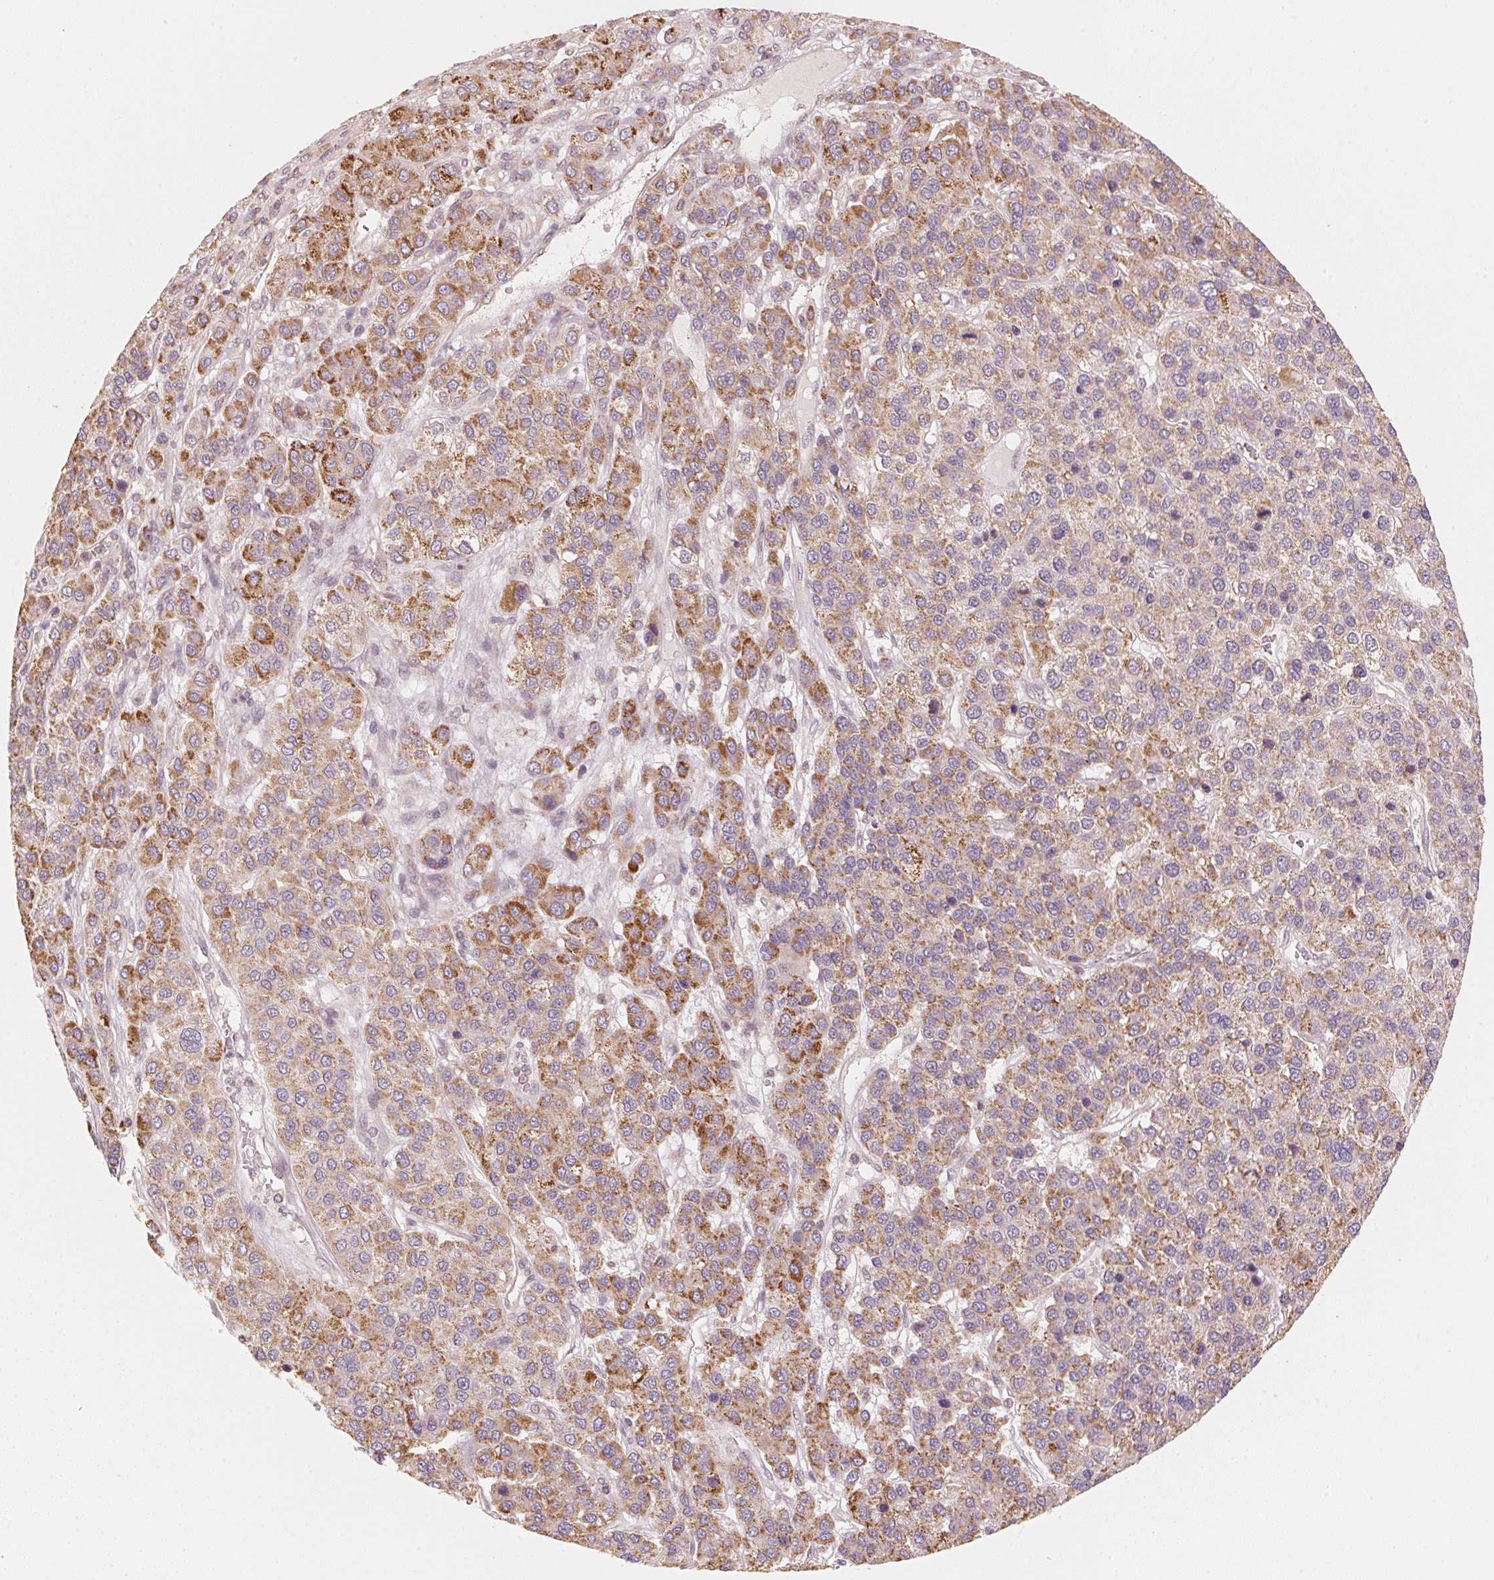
{"staining": {"intensity": "strong", "quantity": "25%-75%", "location": "cytoplasmic/membranous"}, "tissue": "liver cancer", "cell_type": "Tumor cells", "image_type": "cancer", "snomed": [{"axis": "morphology", "description": "Carcinoma, Hepatocellular, NOS"}, {"axis": "topography", "description": "Liver"}], "caption": "Immunohistochemistry (IHC) image of hepatocellular carcinoma (liver) stained for a protein (brown), which displays high levels of strong cytoplasmic/membranous expression in approximately 25%-75% of tumor cells.", "gene": "C2orf73", "patient": {"sex": "female", "age": 41}}